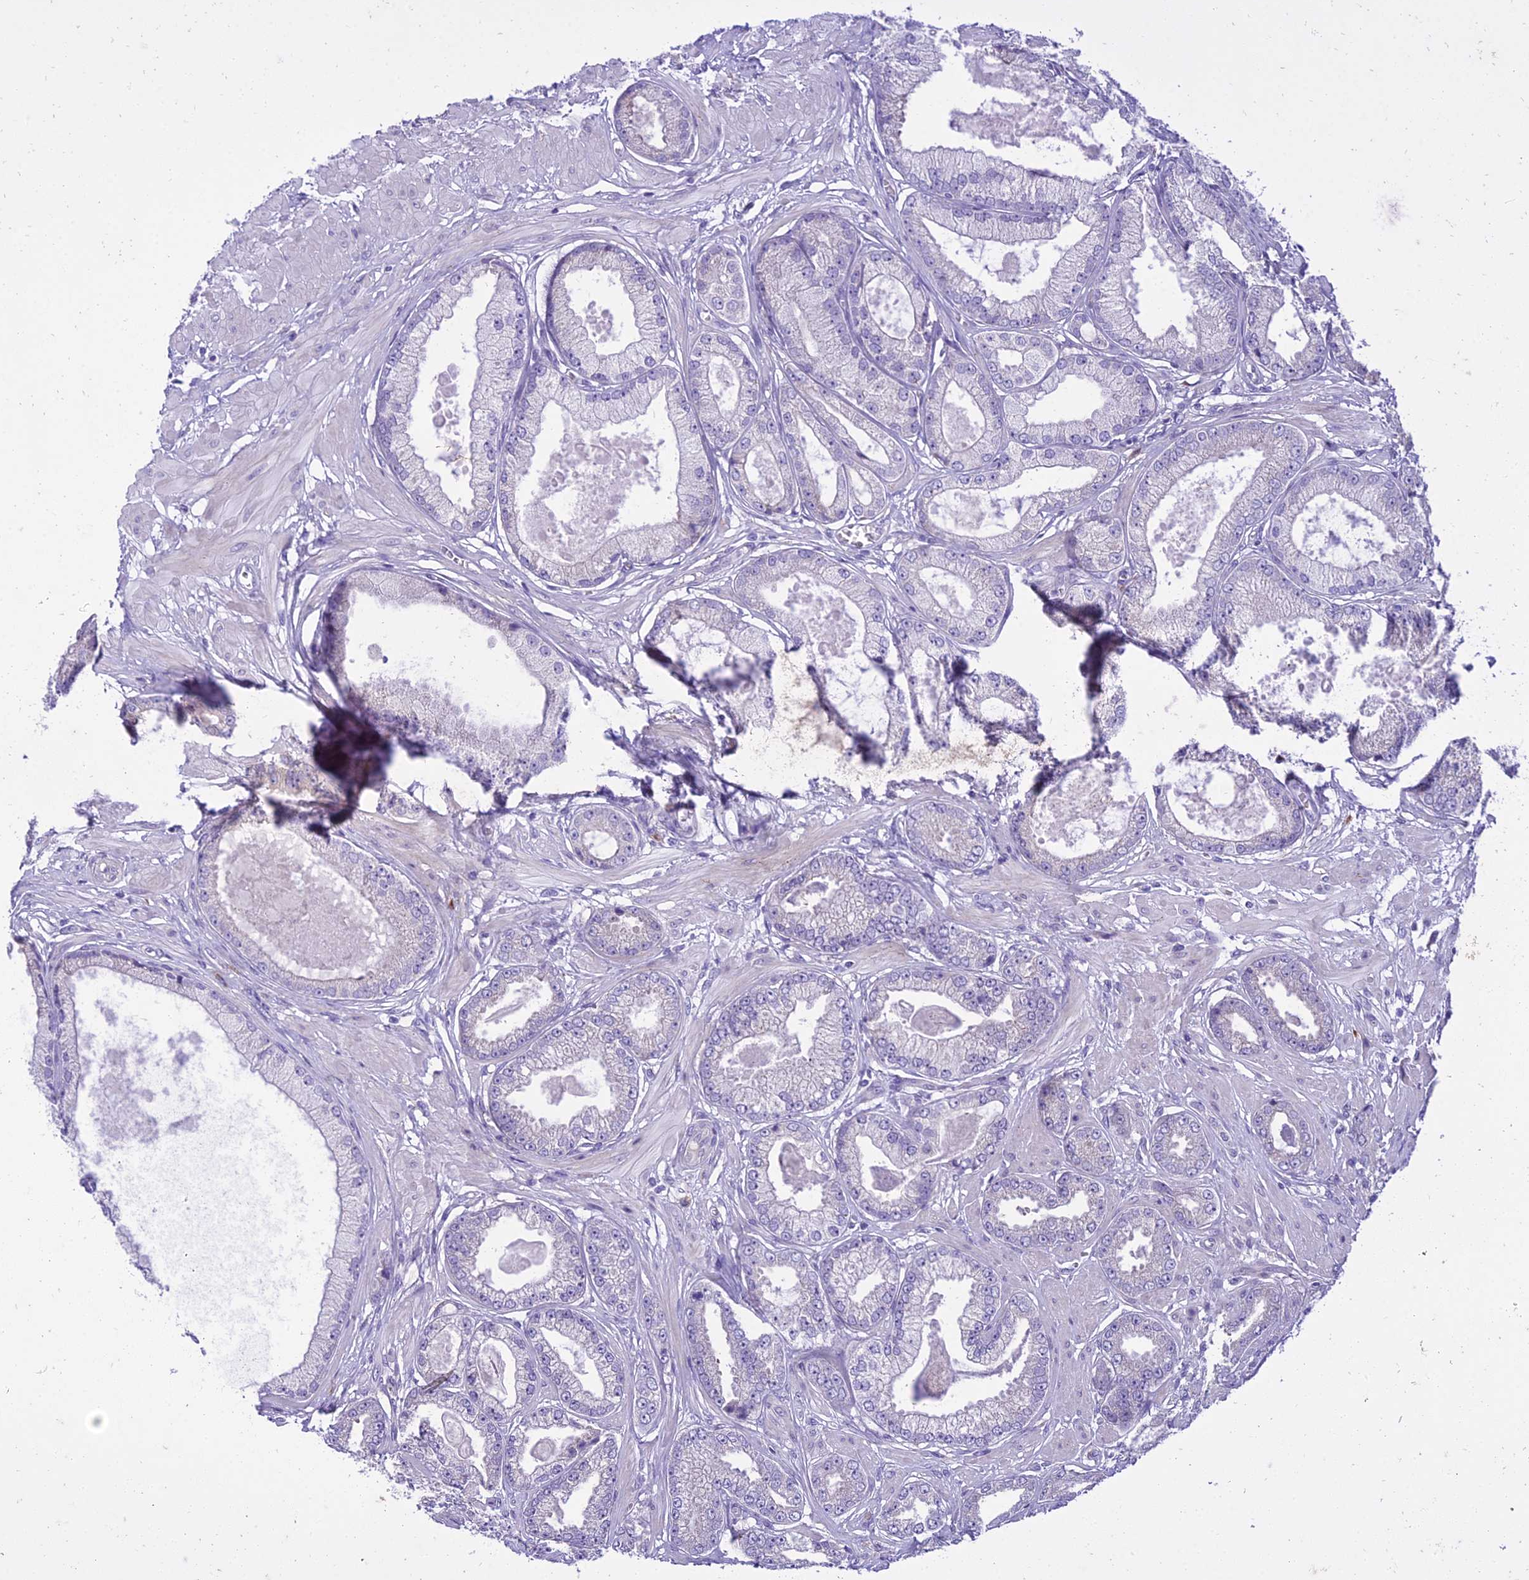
{"staining": {"intensity": "negative", "quantity": "none", "location": "none"}, "tissue": "prostate cancer", "cell_type": "Tumor cells", "image_type": "cancer", "snomed": [{"axis": "morphology", "description": "Adenocarcinoma, Low grade"}, {"axis": "topography", "description": "Prostate"}], "caption": "This micrograph is of adenocarcinoma (low-grade) (prostate) stained with immunohistochemistry (IHC) to label a protein in brown with the nuclei are counter-stained blue. There is no expression in tumor cells.", "gene": "NEURL2", "patient": {"sex": "male", "age": 64}}